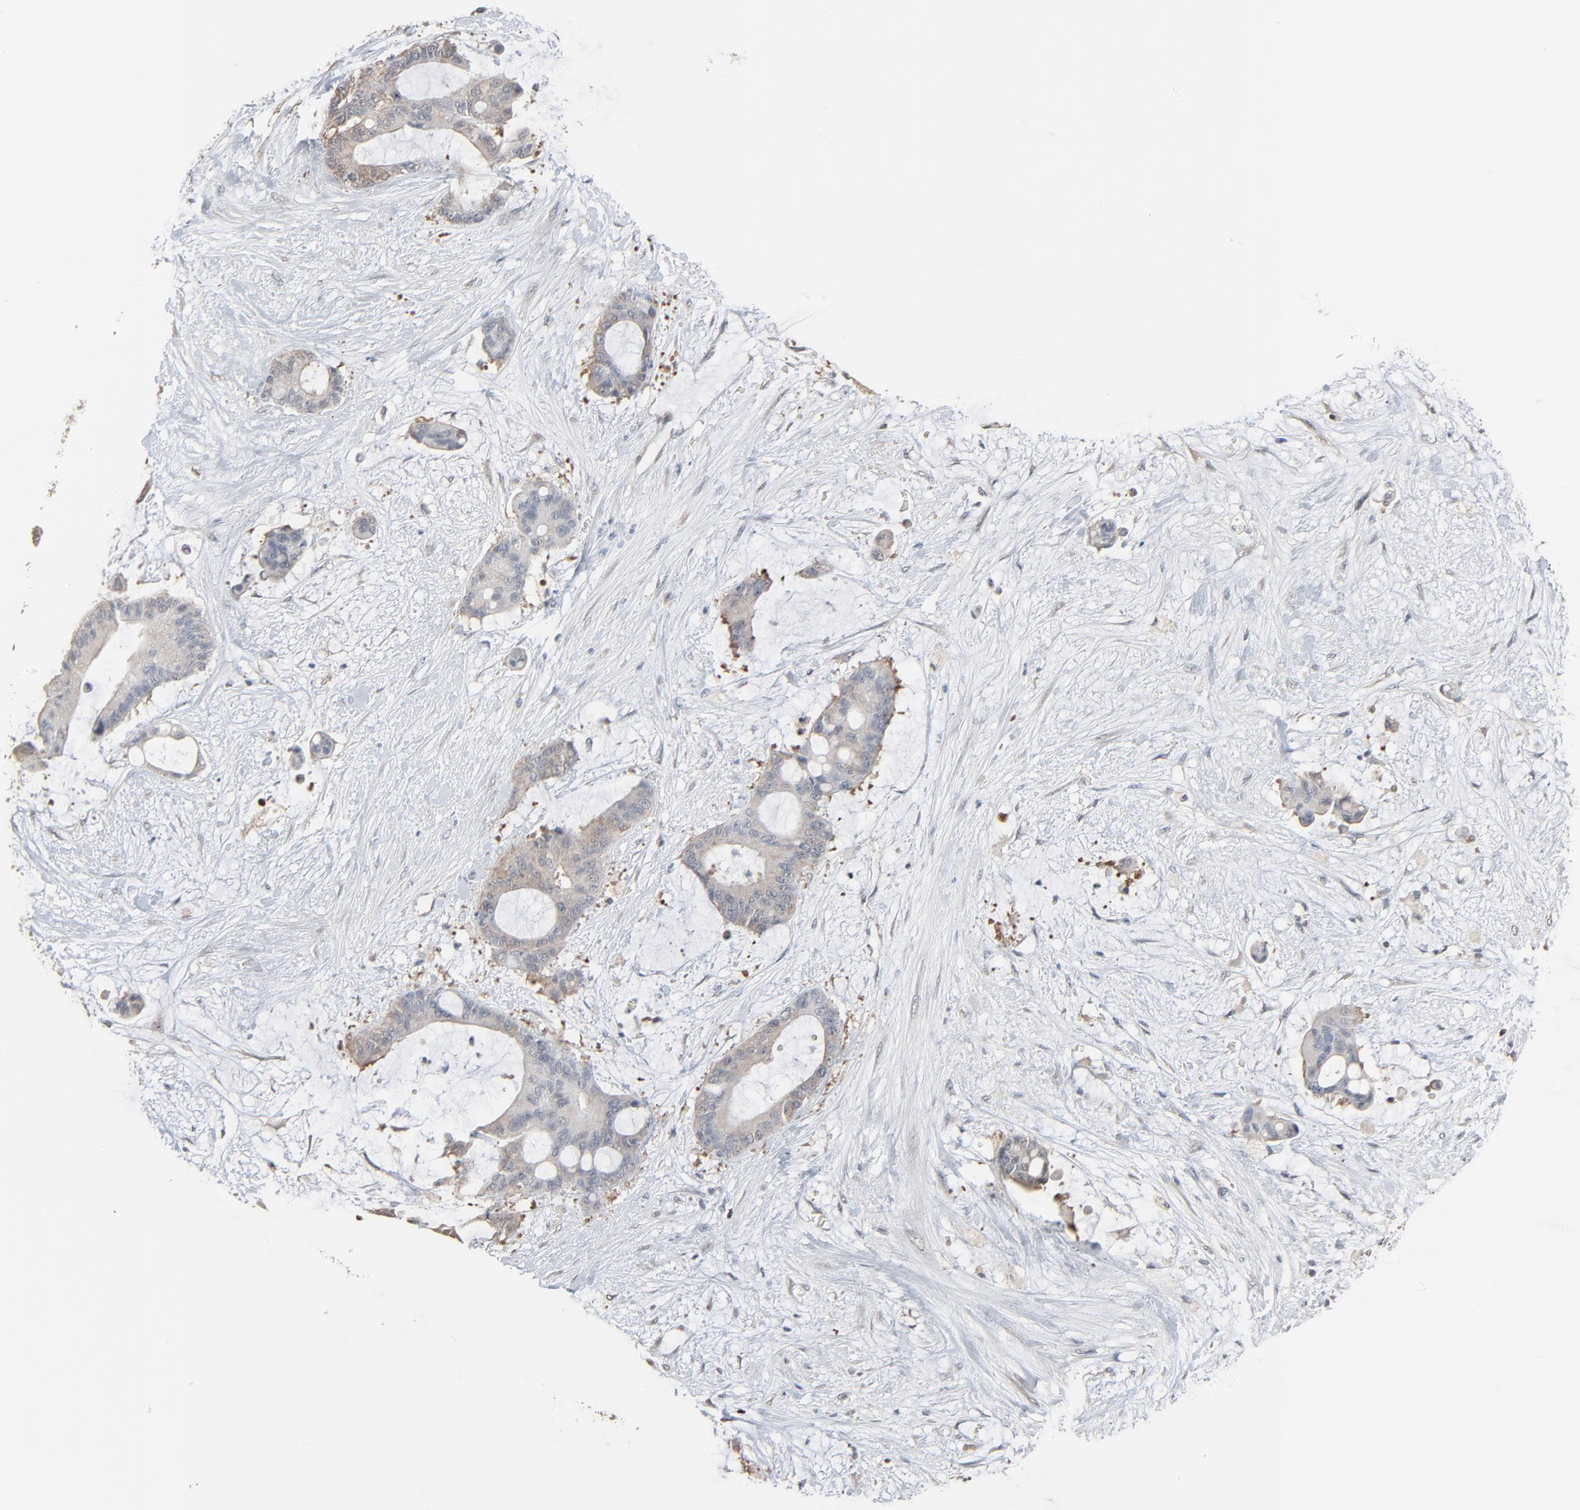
{"staining": {"intensity": "weak", "quantity": ">75%", "location": "cytoplasmic/membranous"}, "tissue": "liver cancer", "cell_type": "Tumor cells", "image_type": "cancer", "snomed": [{"axis": "morphology", "description": "Cholangiocarcinoma"}, {"axis": "topography", "description": "Liver"}], "caption": "Approximately >75% of tumor cells in liver cholangiocarcinoma reveal weak cytoplasmic/membranous protein positivity as visualized by brown immunohistochemical staining.", "gene": "CCT5", "patient": {"sex": "female", "age": 73}}